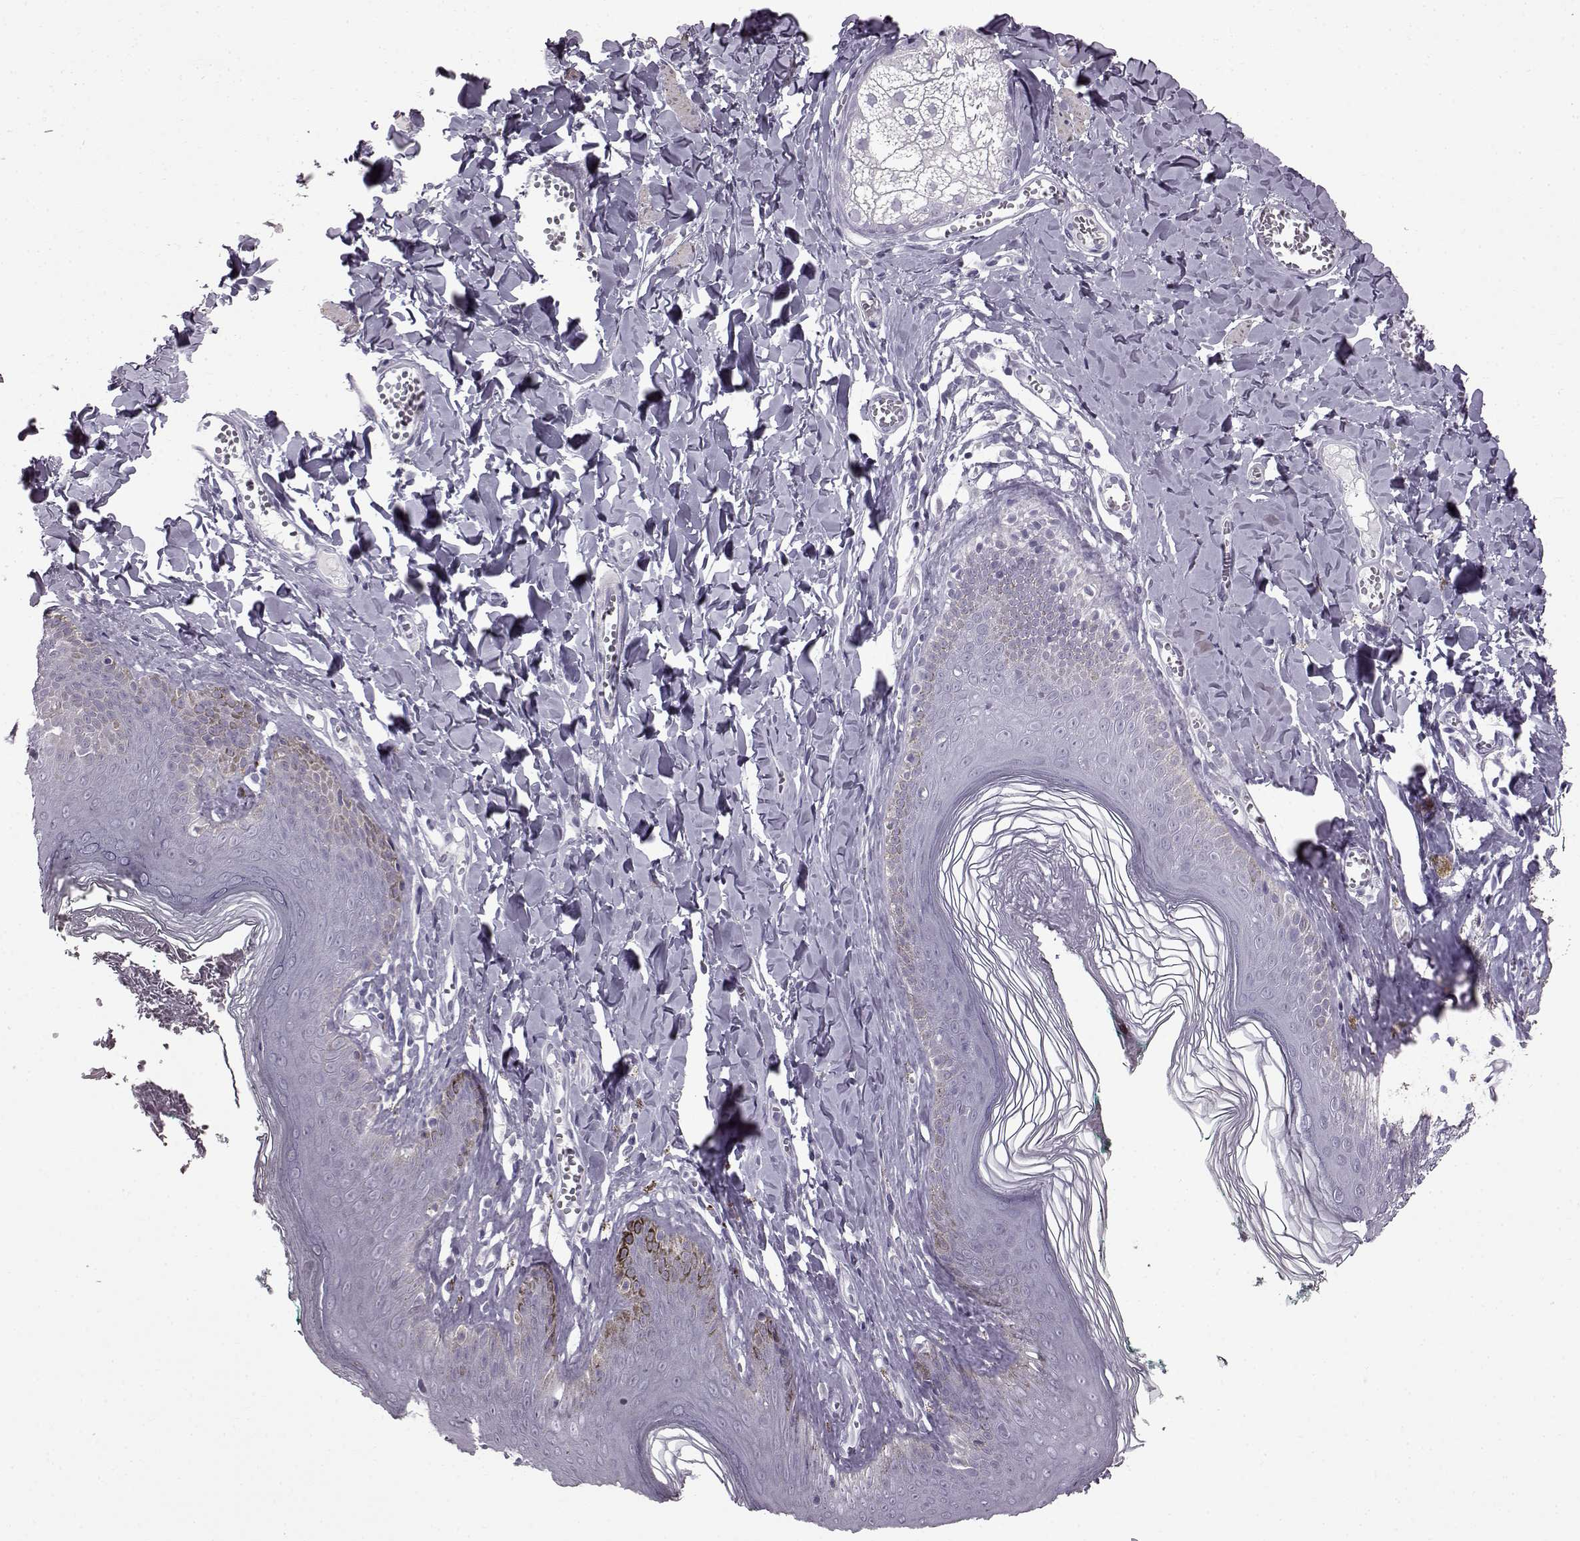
{"staining": {"intensity": "negative", "quantity": "none", "location": "none"}, "tissue": "skin", "cell_type": "Epidermal cells", "image_type": "normal", "snomed": [{"axis": "morphology", "description": "Normal tissue, NOS"}, {"axis": "topography", "description": "Vulva"}, {"axis": "topography", "description": "Peripheral nerve tissue"}], "caption": "This is a micrograph of IHC staining of unremarkable skin, which shows no positivity in epidermal cells. (DAB (3,3'-diaminobenzidine) immunohistochemistry (IHC) visualized using brightfield microscopy, high magnification).", "gene": "SLC28A2", "patient": {"sex": "female", "age": 66}}